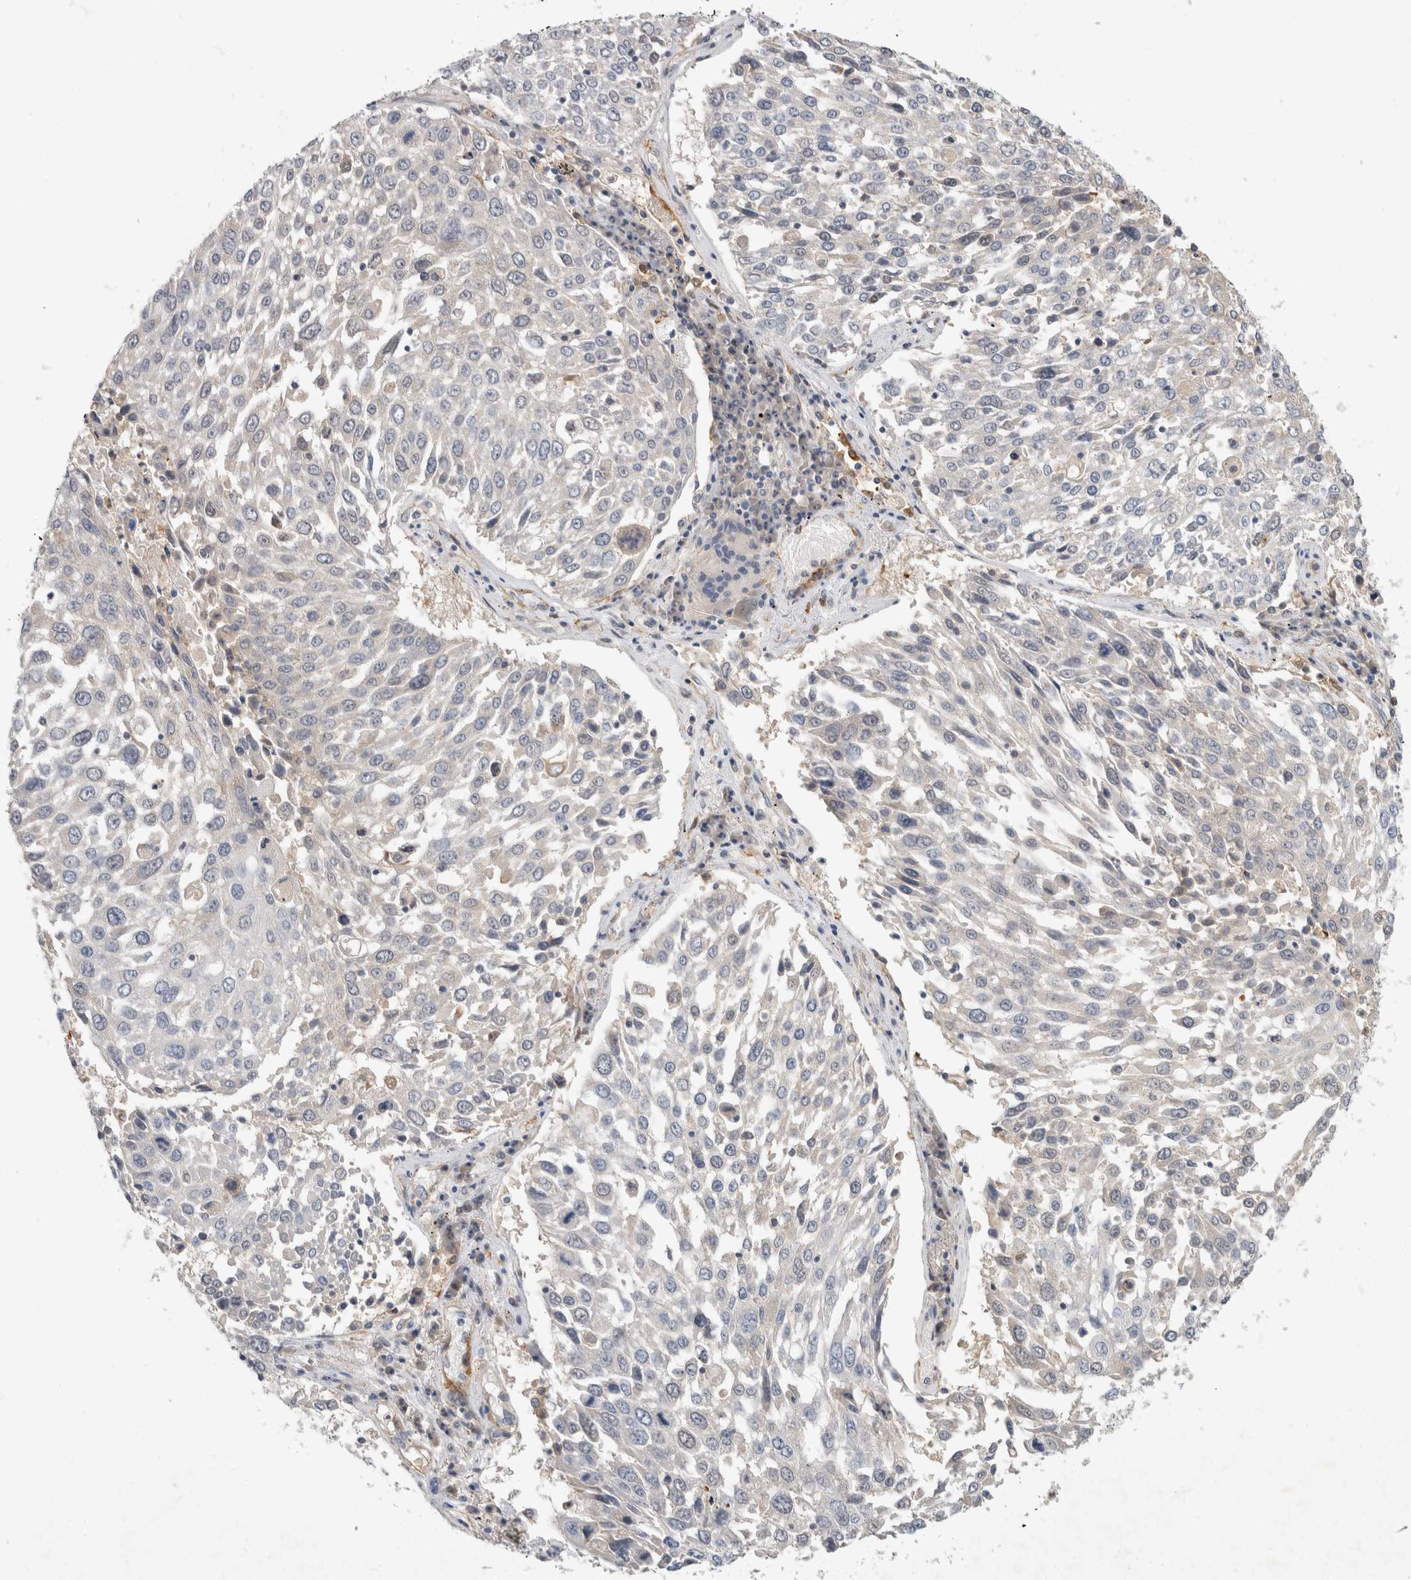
{"staining": {"intensity": "negative", "quantity": "none", "location": "none"}, "tissue": "lung cancer", "cell_type": "Tumor cells", "image_type": "cancer", "snomed": [{"axis": "morphology", "description": "Squamous cell carcinoma, NOS"}, {"axis": "topography", "description": "Lung"}], "caption": "DAB (3,3'-diaminobenzidine) immunohistochemical staining of human lung cancer (squamous cell carcinoma) displays no significant positivity in tumor cells. Nuclei are stained in blue.", "gene": "PGM1", "patient": {"sex": "male", "age": 65}}